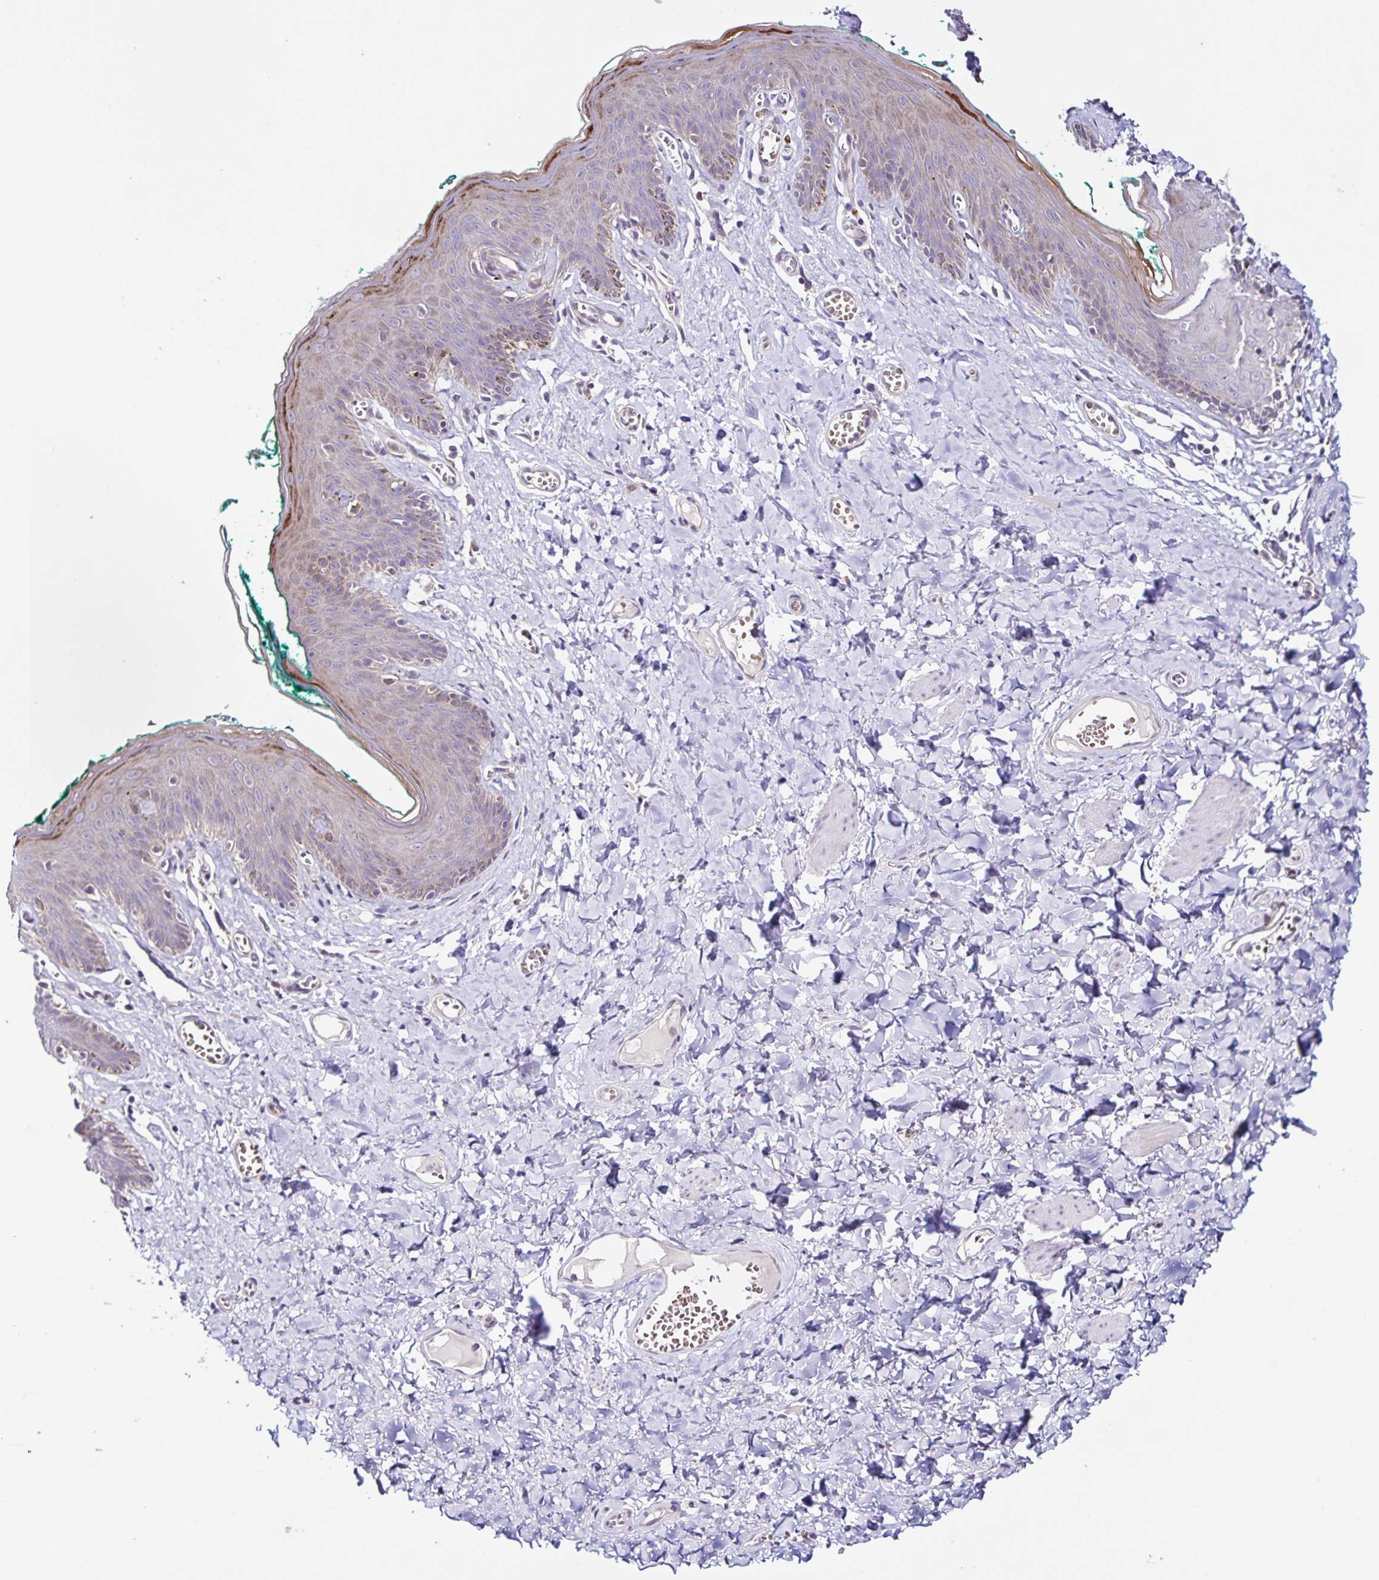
{"staining": {"intensity": "moderate", "quantity": "<25%", "location": "cytoplasmic/membranous"}, "tissue": "skin", "cell_type": "Epidermal cells", "image_type": "normal", "snomed": [{"axis": "morphology", "description": "Normal tissue, NOS"}, {"axis": "topography", "description": "Vulva"}, {"axis": "topography", "description": "Peripheral nerve tissue"}], "caption": "IHC of unremarkable human skin demonstrates low levels of moderate cytoplasmic/membranous expression in approximately <25% of epidermal cells.", "gene": "RNFT2", "patient": {"sex": "female", "age": 66}}